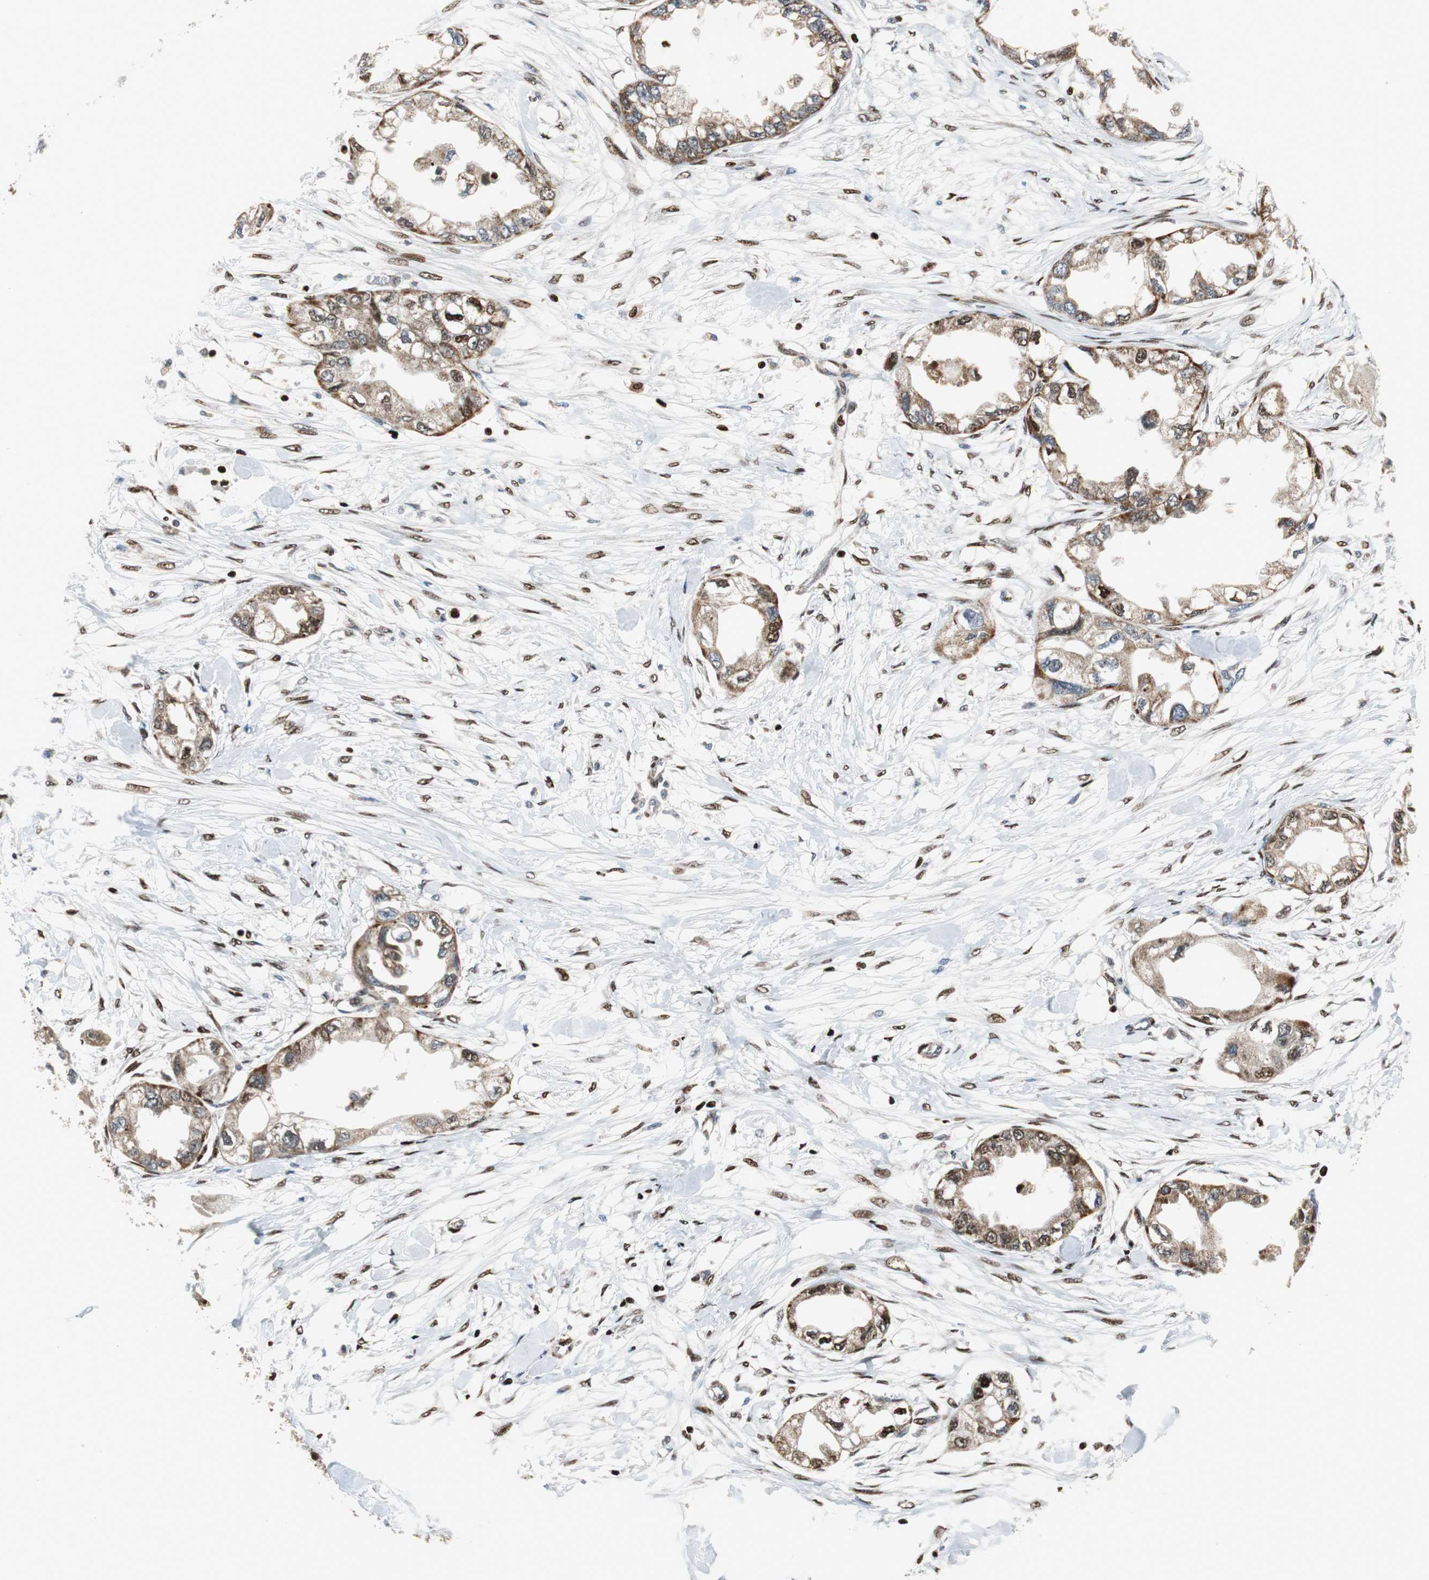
{"staining": {"intensity": "moderate", "quantity": "25%-75%", "location": "cytoplasmic/membranous"}, "tissue": "endometrial cancer", "cell_type": "Tumor cells", "image_type": "cancer", "snomed": [{"axis": "morphology", "description": "Adenocarcinoma, NOS"}, {"axis": "topography", "description": "Endometrium"}], "caption": "This is a micrograph of IHC staining of adenocarcinoma (endometrial), which shows moderate positivity in the cytoplasmic/membranous of tumor cells.", "gene": "HDAC1", "patient": {"sex": "female", "age": 67}}